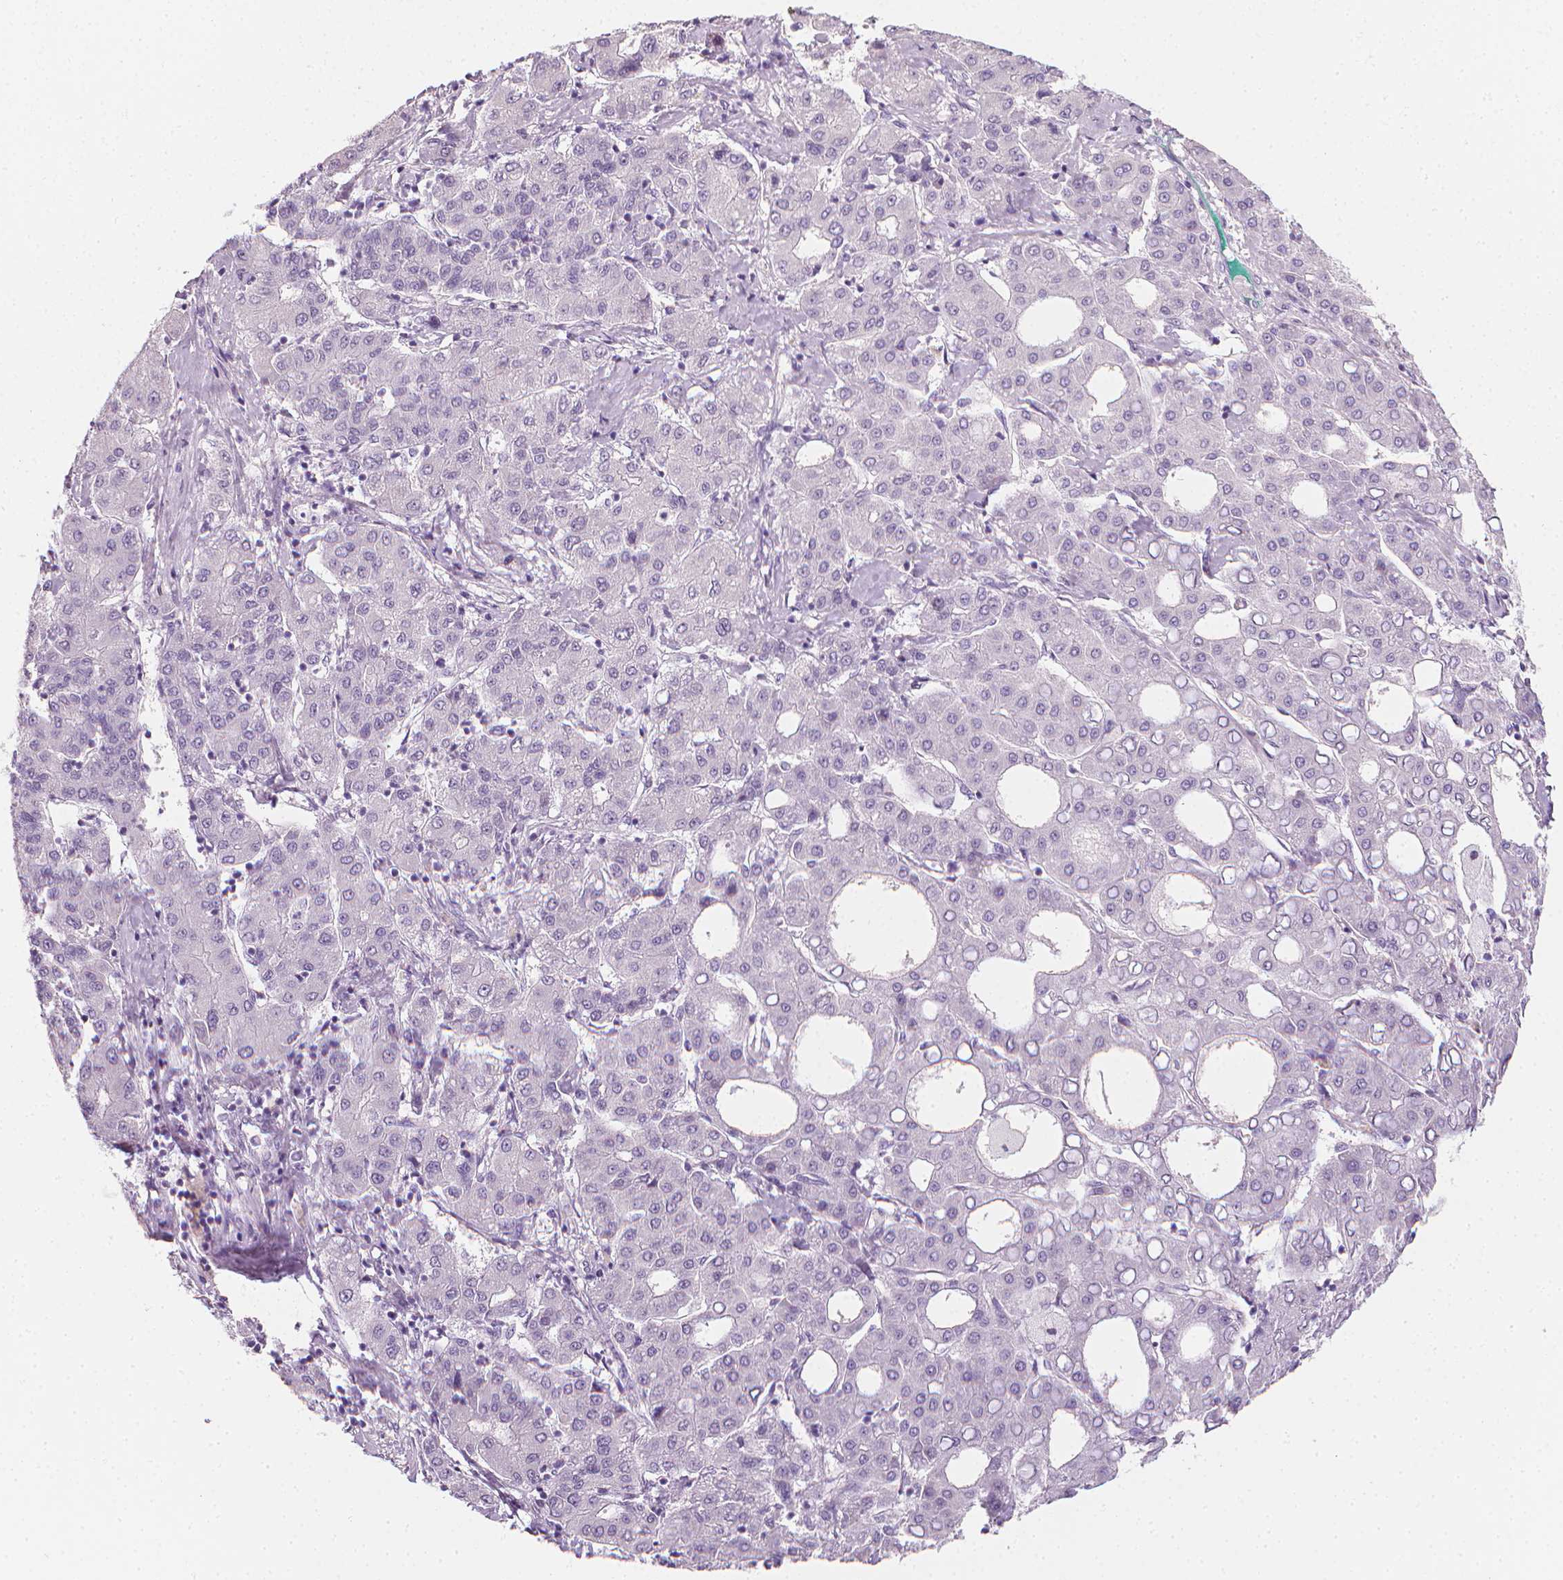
{"staining": {"intensity": "negative", "quantity": "none", "location": "none"}, "tissue": "liver cancer", "cell_type": "Tumor cells", "image_type": "cancer", "snomed": [{"axis": "morphology", "description": "Carcinoma, Hepatocellular, NOS"}, {"axis": "topography", "description": "Liver"}], "caption": "The image demonstrates no significant staining in tumor cells of liver cancer (hepatocellular carcinoma). The staining was performed using DAB (3,3'-diaminobenzidine) to visualize the protein expression in brown, while the nuclei were stained in blue with hematoxylin (Magnification: 20x).", "gene": "DCAF8L1", "patient": {"sex": "male", "age": 65}}